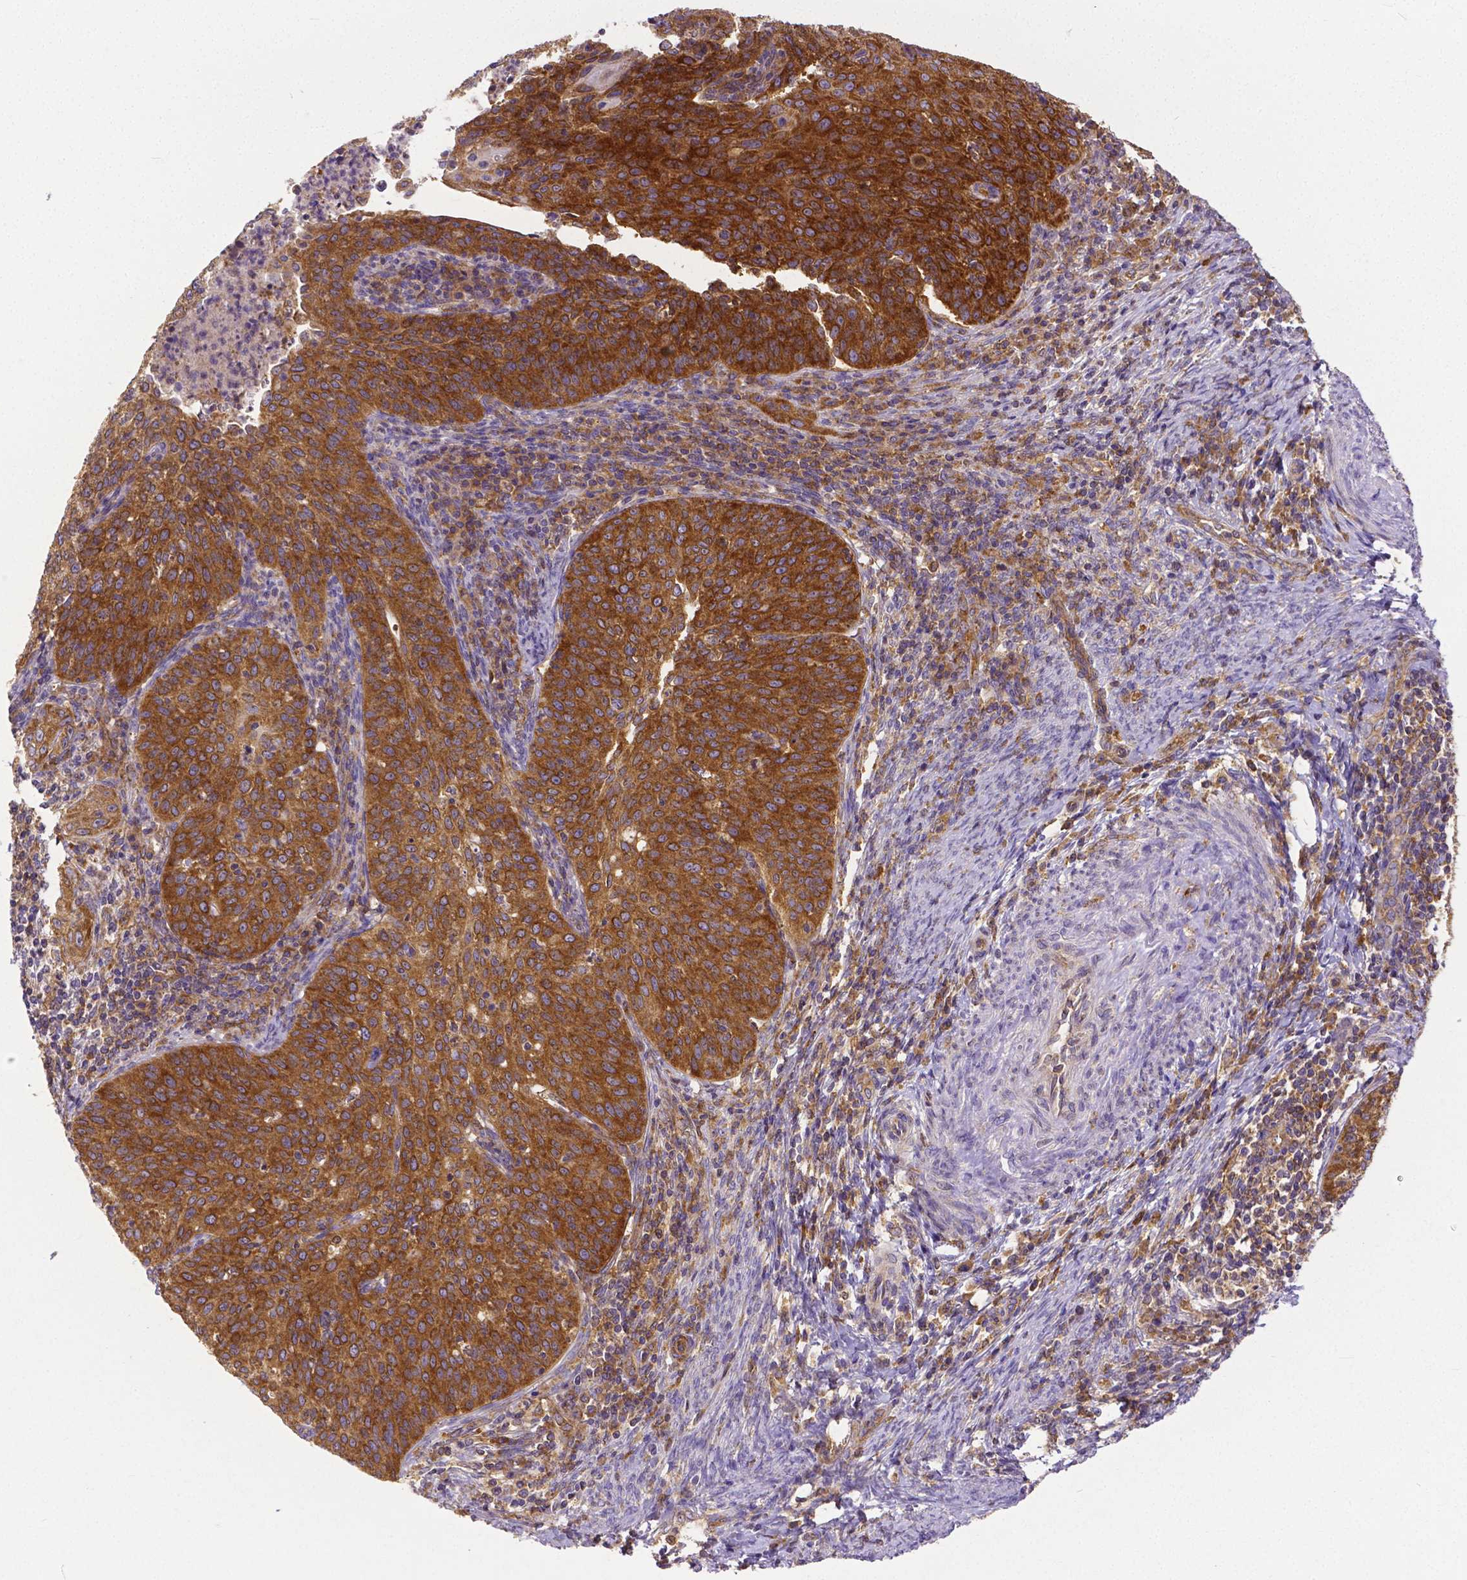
{"staining": {"intensity": "strong", "quantity": ">75%", "location": "cytoplasmic/membranous"}, "tissue": "cervical cancer", "cell_type": "Tumor cells", "image_type": "cancer", "snomed": [{"axis": "morphology", "description": "Squamous cell carcinoma, NOS"}, {"axis": "topography", "description": "Cervix"}], "caption": "Immunohistochemical staining of squamous cell carcinoma (cervical) displays strong cytoplasmic/membranous protein staining in approximately >75% of tumor cells. The staining is performed using DAB (3,3'-diaminobenzidine) brown chromogen to label protein expression. The nuclei are counter-stained blue using hematoxylin.", "gene": "DICER1", "patient": {"sex": "female", "age": 30}}